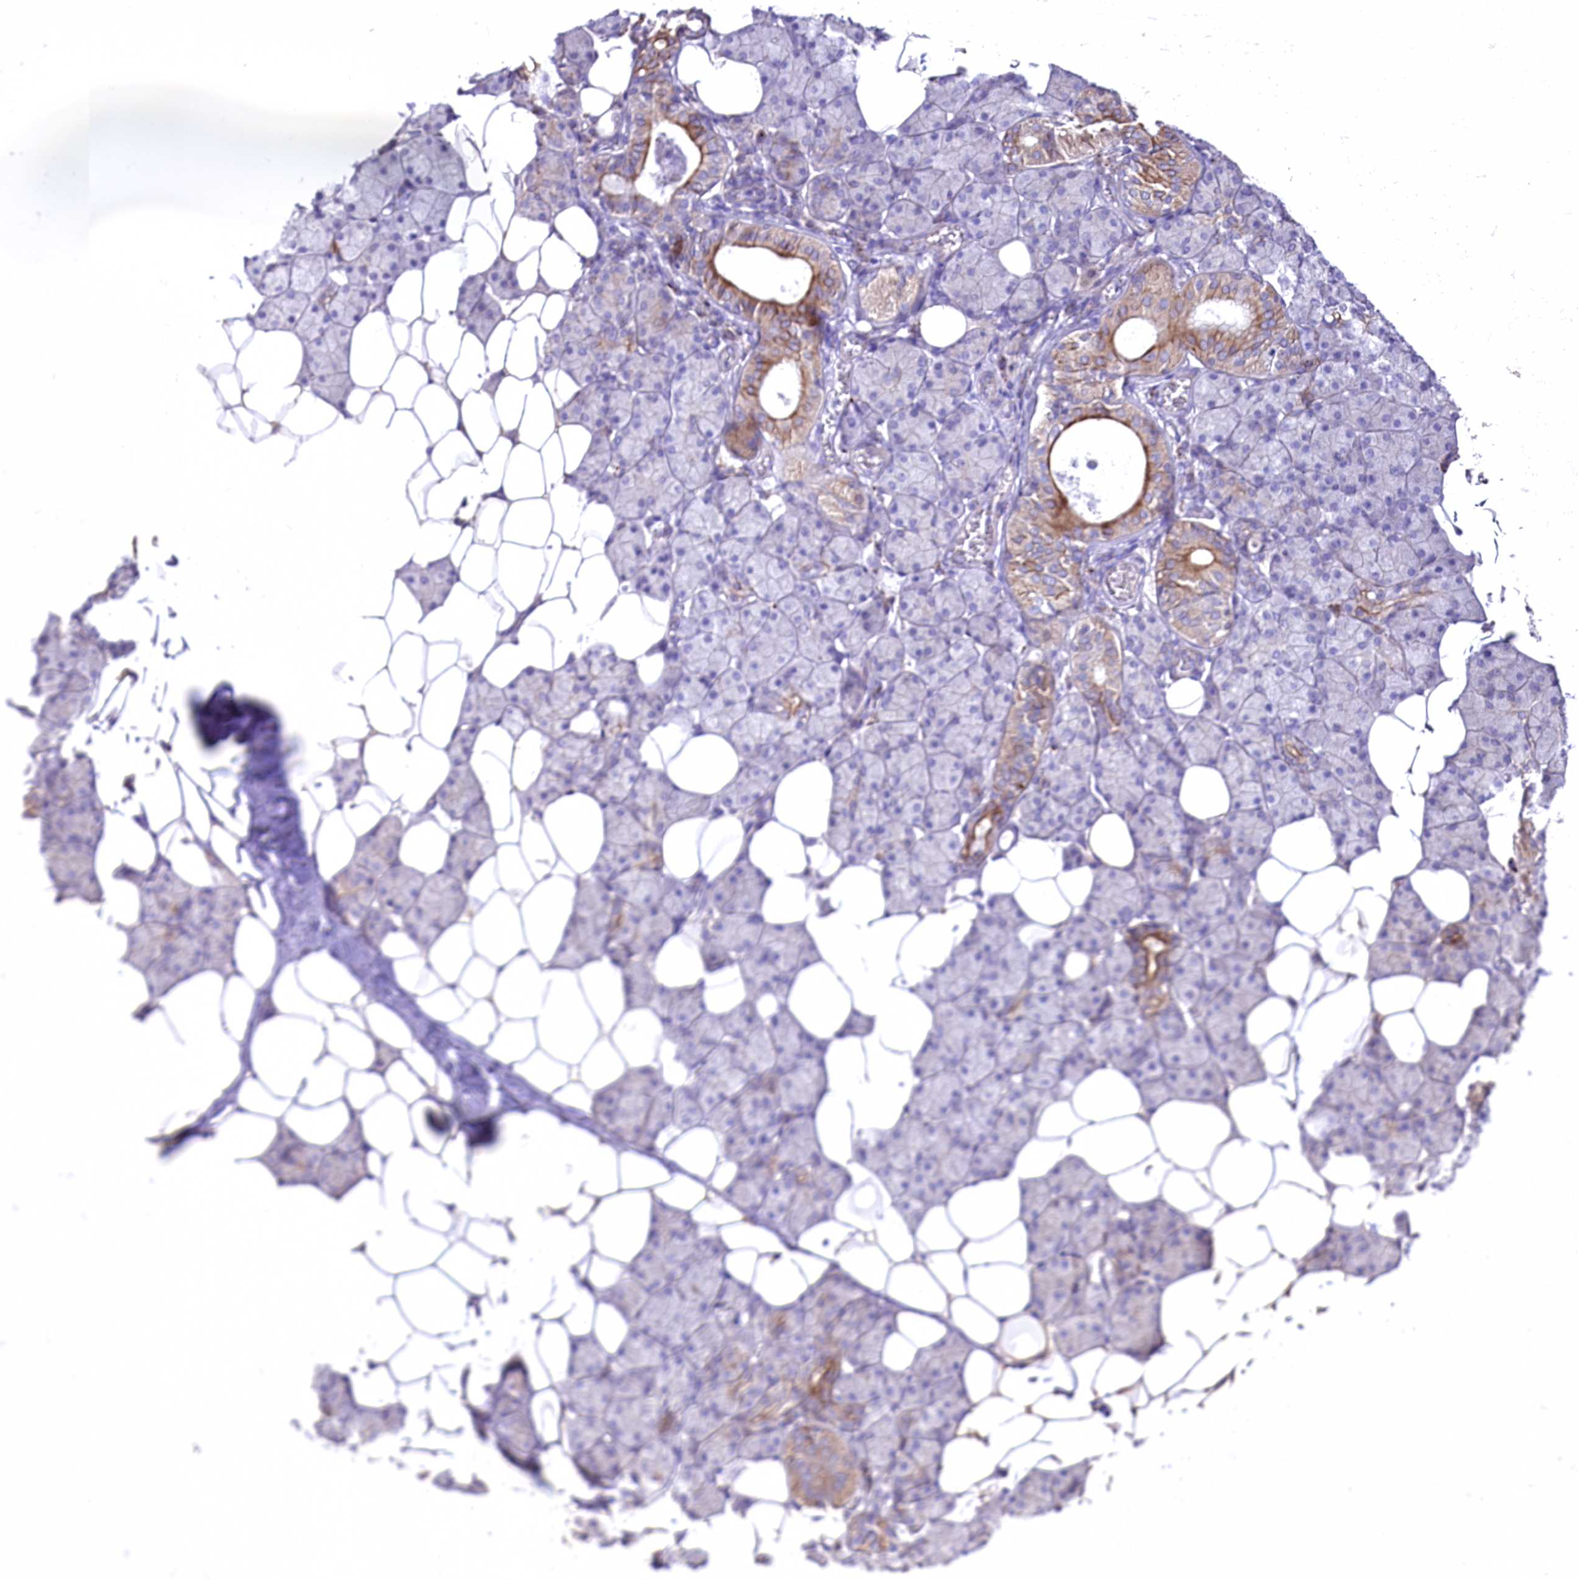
{"staining": {"intensity": "moderate", "quantity": "<25%", "location": "cytoplasmic/membranous"}, "tissue": "salivary gland", "cell_type": "Glandular cells", "image_type": "normal", "snomed": [{"axis": "morphology", "description": "Normal tissue, NOS"}, {"axis": "topography", "description": "Salivary gland"}], "caption": "Immunohistochemistry (IHC) staining of normal salivary gland, which reveals low levels of moderate cytoplasmic/membranous expression in about <25% of glandular cells indicating moderate cytoplasmic/membranous protein staining. The staining was performed using DAB (brown) for protein detection and nuclei were counterstained in hematoxylin (blue).", "gene": "PTER", "patient": {"sex": "female", "age": 33}}